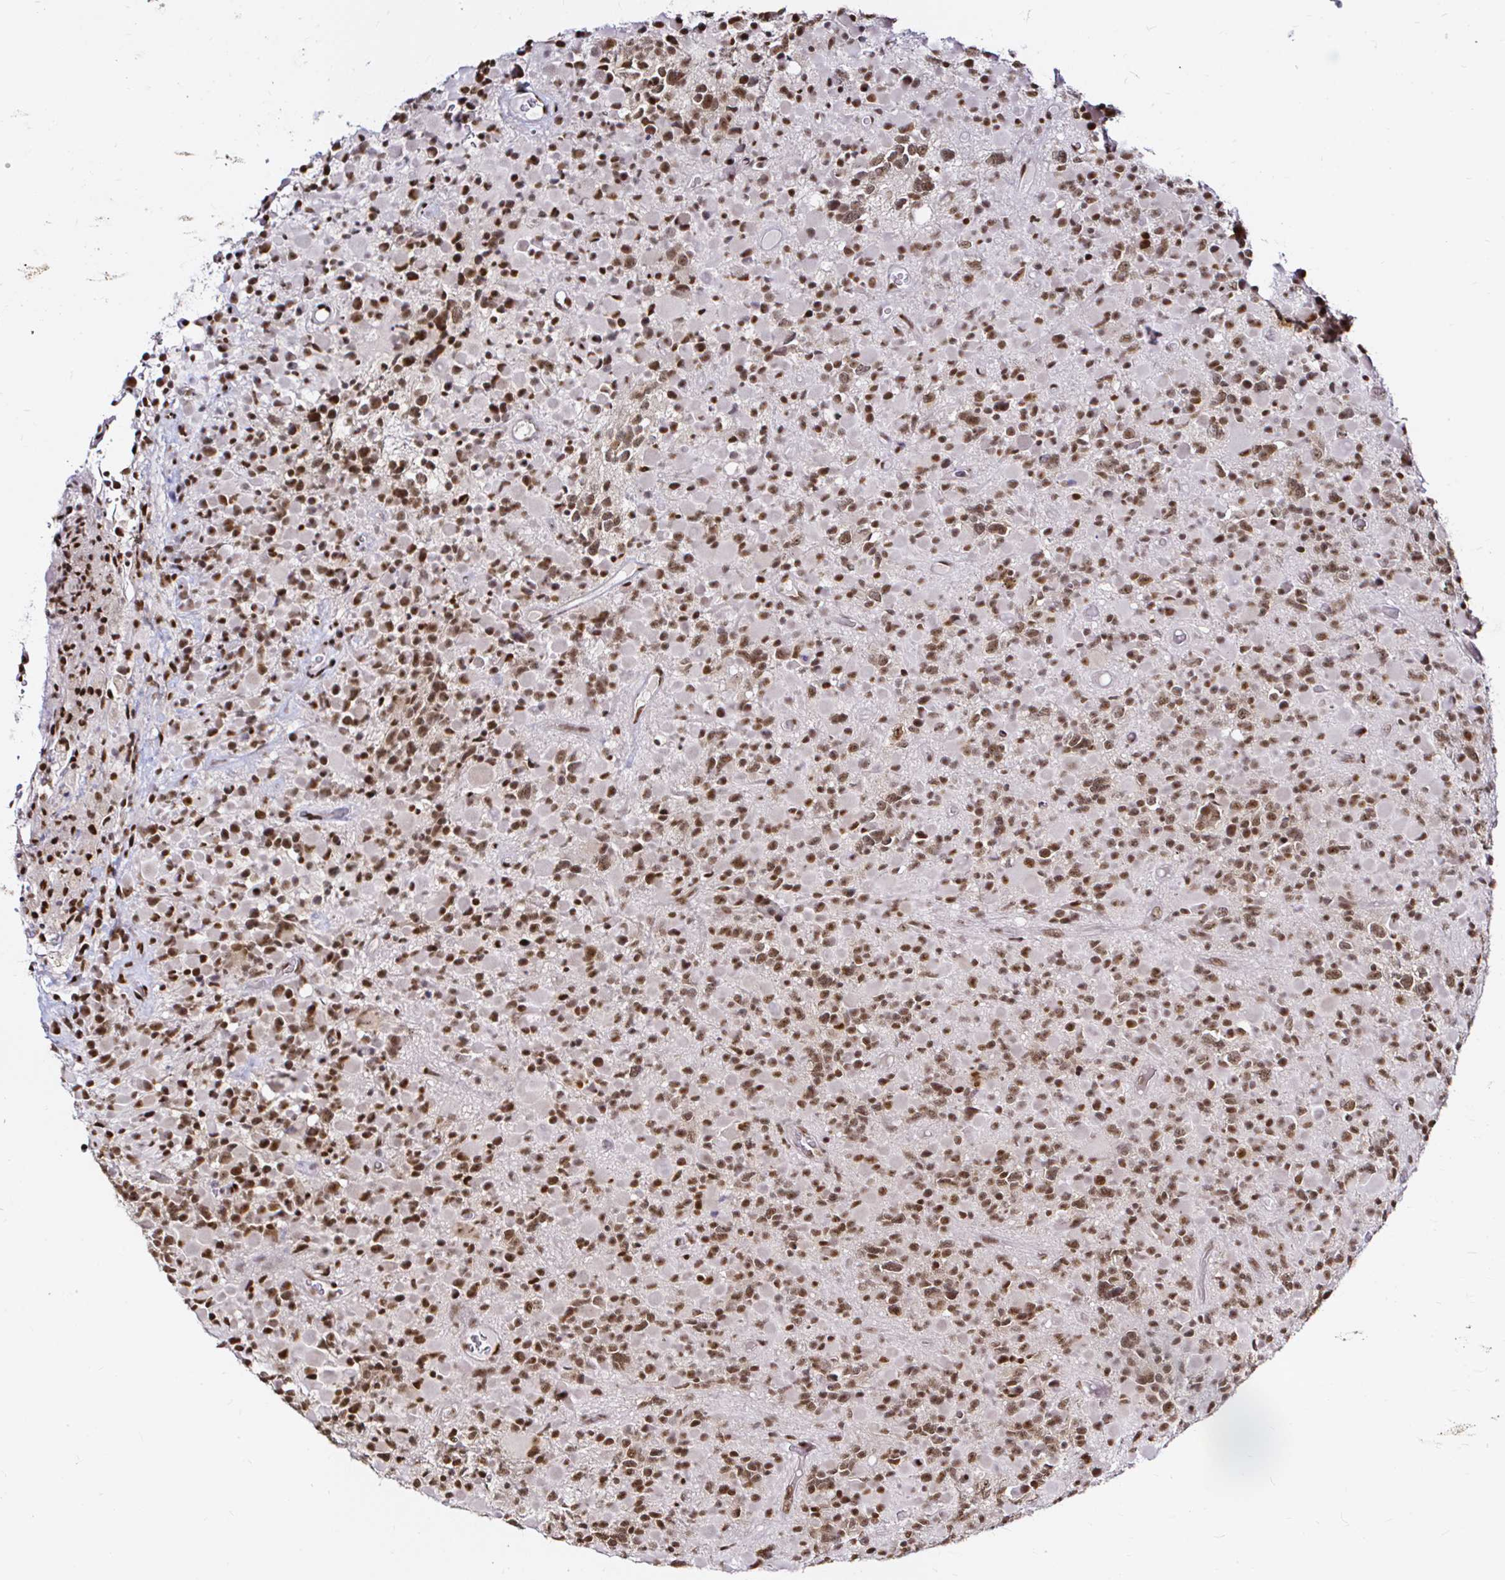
{"staining": {"intensity": "moderate", "quantity": ">75%", "location": "nuclear"}, "tissue": "glioma", "cell_type": "Tumor cells", "image_type": "cancer", "snomed": [{"axis": "morphology", "description": "Glioma, malignant, High grade"}, {"axis": "topography", "description": "Brain"}], "caption": "DAB (3,3'-diaminobenzidine) immunohistochemical staining of human malignant glioma (high-grade) exhibits moderate nuclear protein positivity in about >75% of tumor cells.", "gene": "SNRPC", "patient": {"sex": "female", "age": 40}}